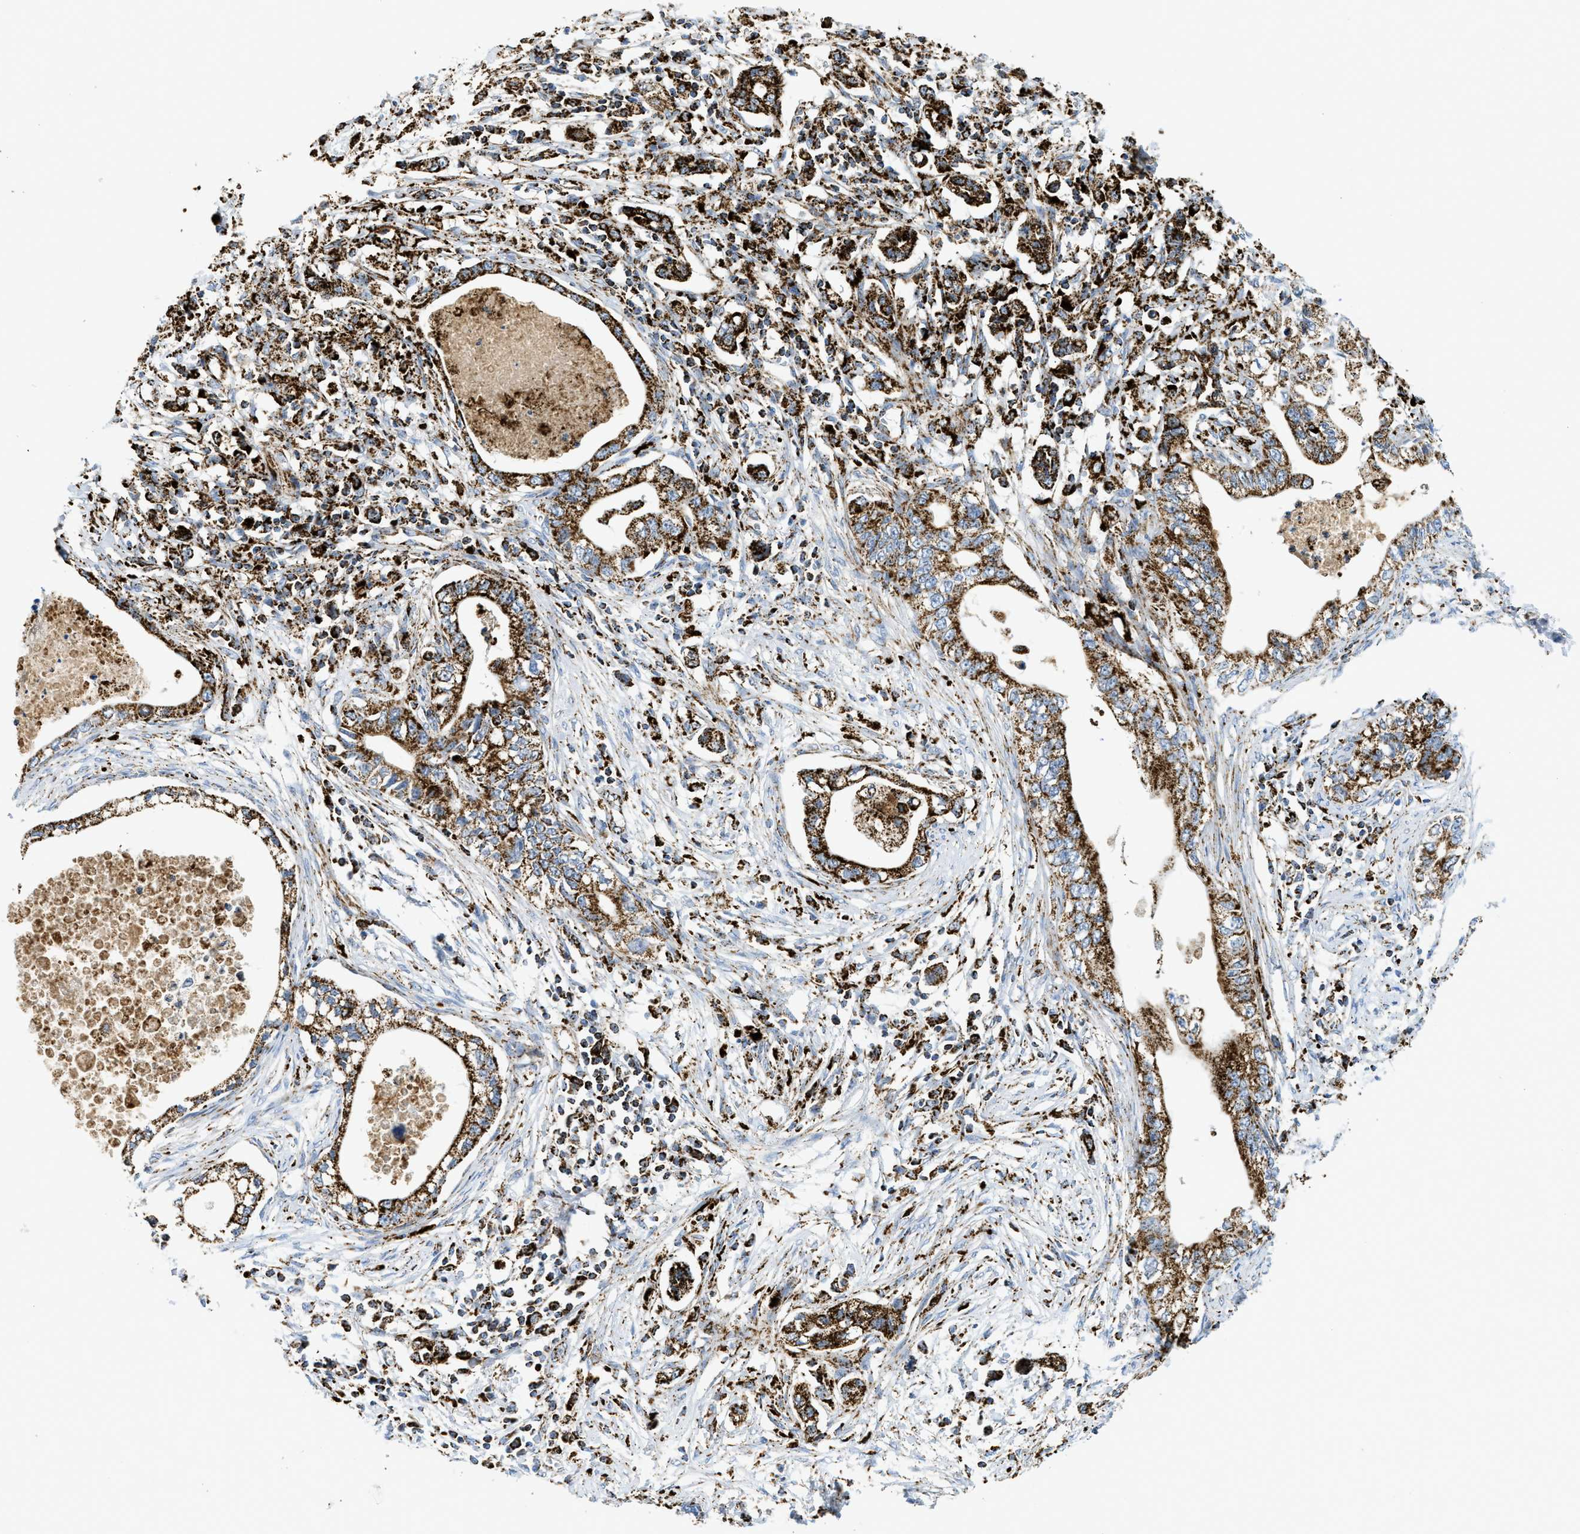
{"staining": {"intensity": "strong", "quantity": ">75%", "location": "cytoplasmic/membranous"}, "tissue": "pancreatic cancer", "cell_type": "Tumor cells", "image_type": "cancer", "snomed": [{"axis": "morphology", "description": "Adenocarcinoma, NOS"}, {"axis": "topography", "description": "Pancreas"}], "caption": "Brown immunohistochemical staining in human adenocarcinoma (pancreatic) shows strong cytoplasmic/membranous expression in about >75% of tumor cells.", "gene": "SQOR", "patient": {"sex": "male", "age": 56}}